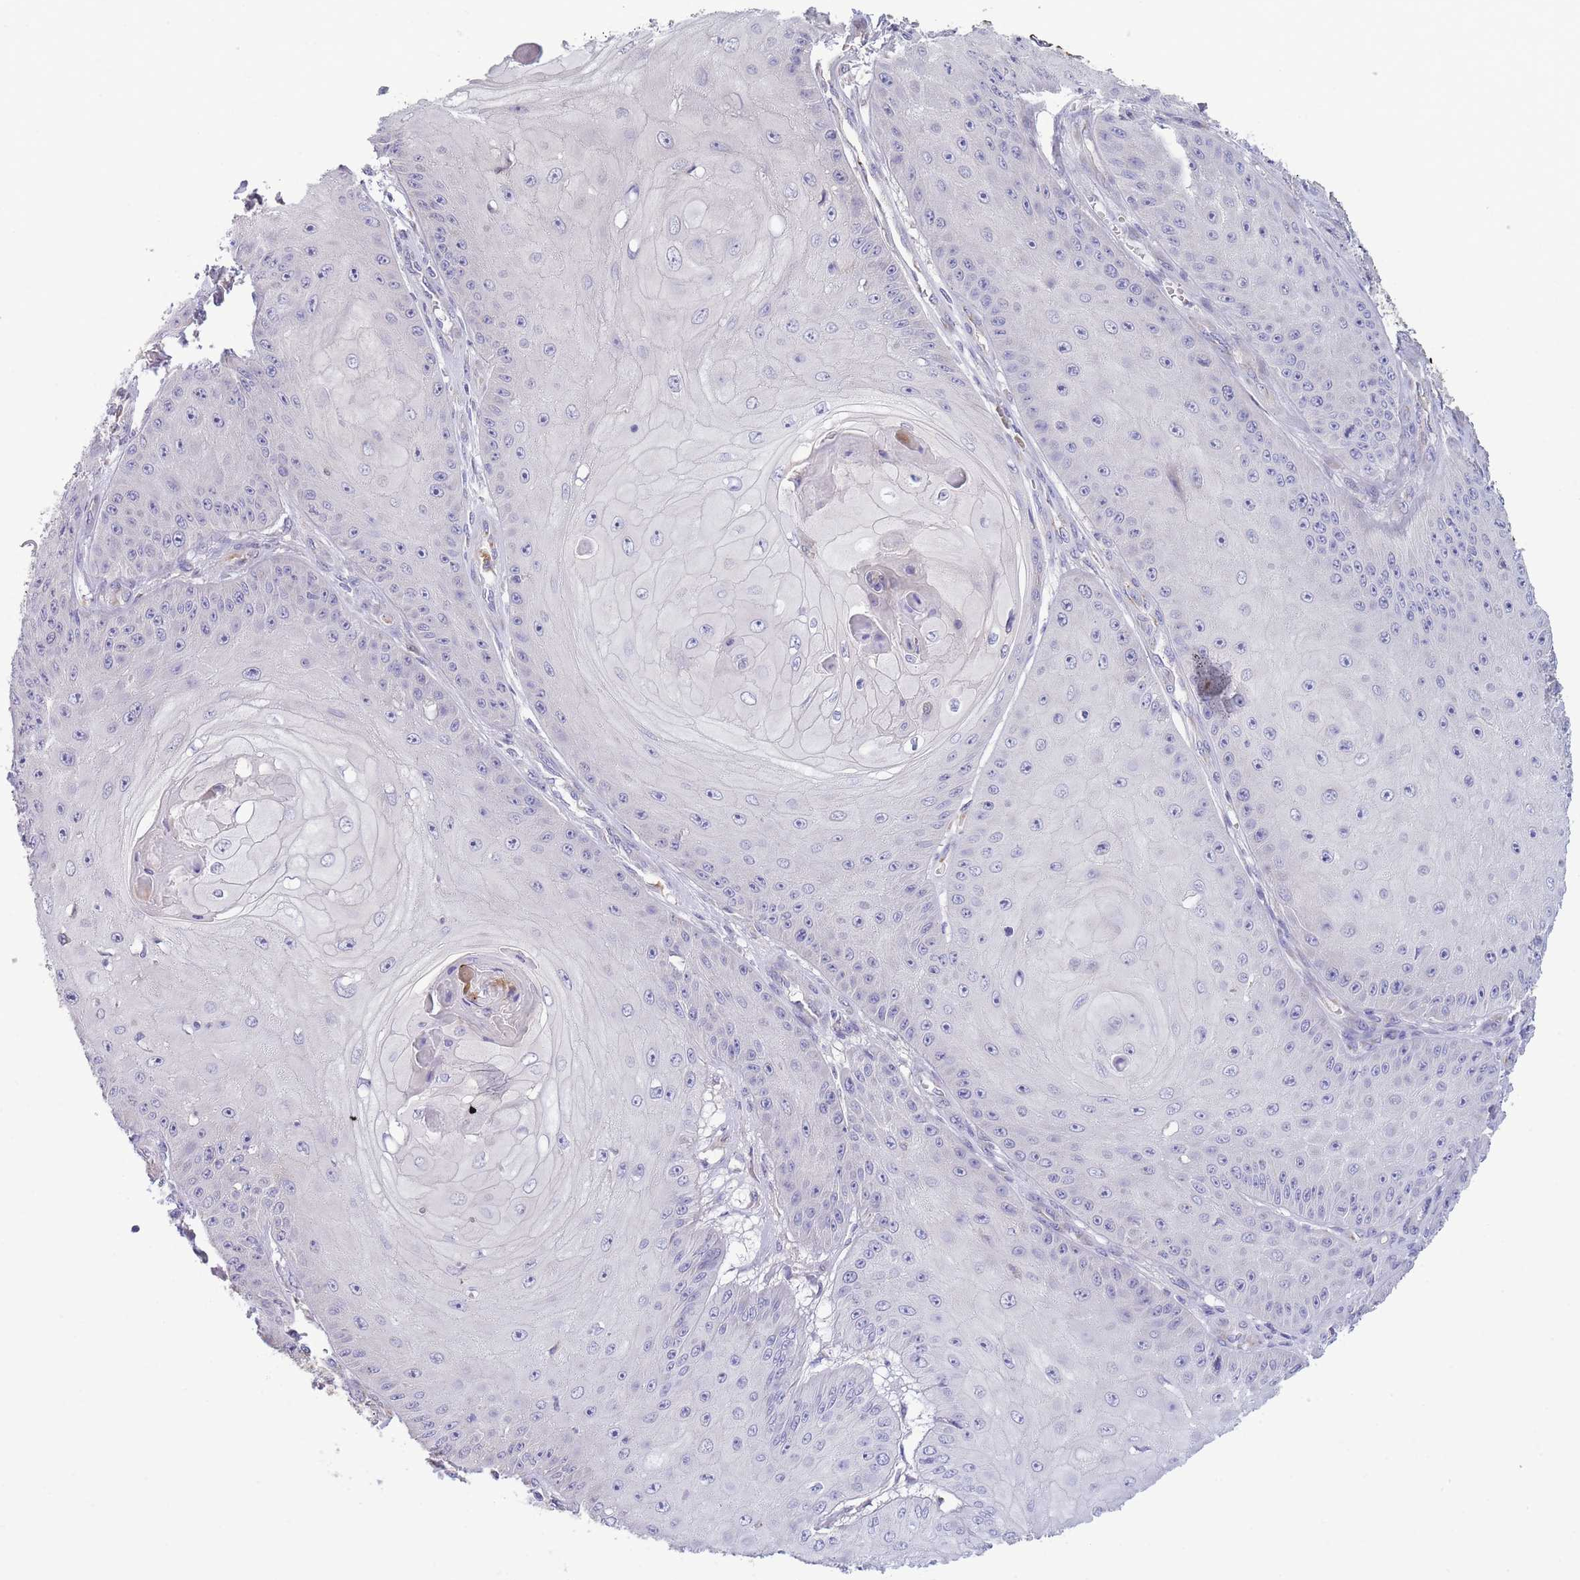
{"staining": {"intensity": "negative", "quantity": "none", "location": "none"}, "tissue": "skin cancer", "cell_type": "Tumor cells", "image_type": "cancer", "snomed": [{"axis": "morphology", "description": "Squamous cell carcinoma, NOS"}, {"axis": "topography", "description": "Skin"}], "caption": "Immunohistochemical staining of skin cancer (squamous cell carcinoma) reveals no significant expression in tumor cells.", "gene": "CENPM", "patient": {"sex": "male", "age": 70}}